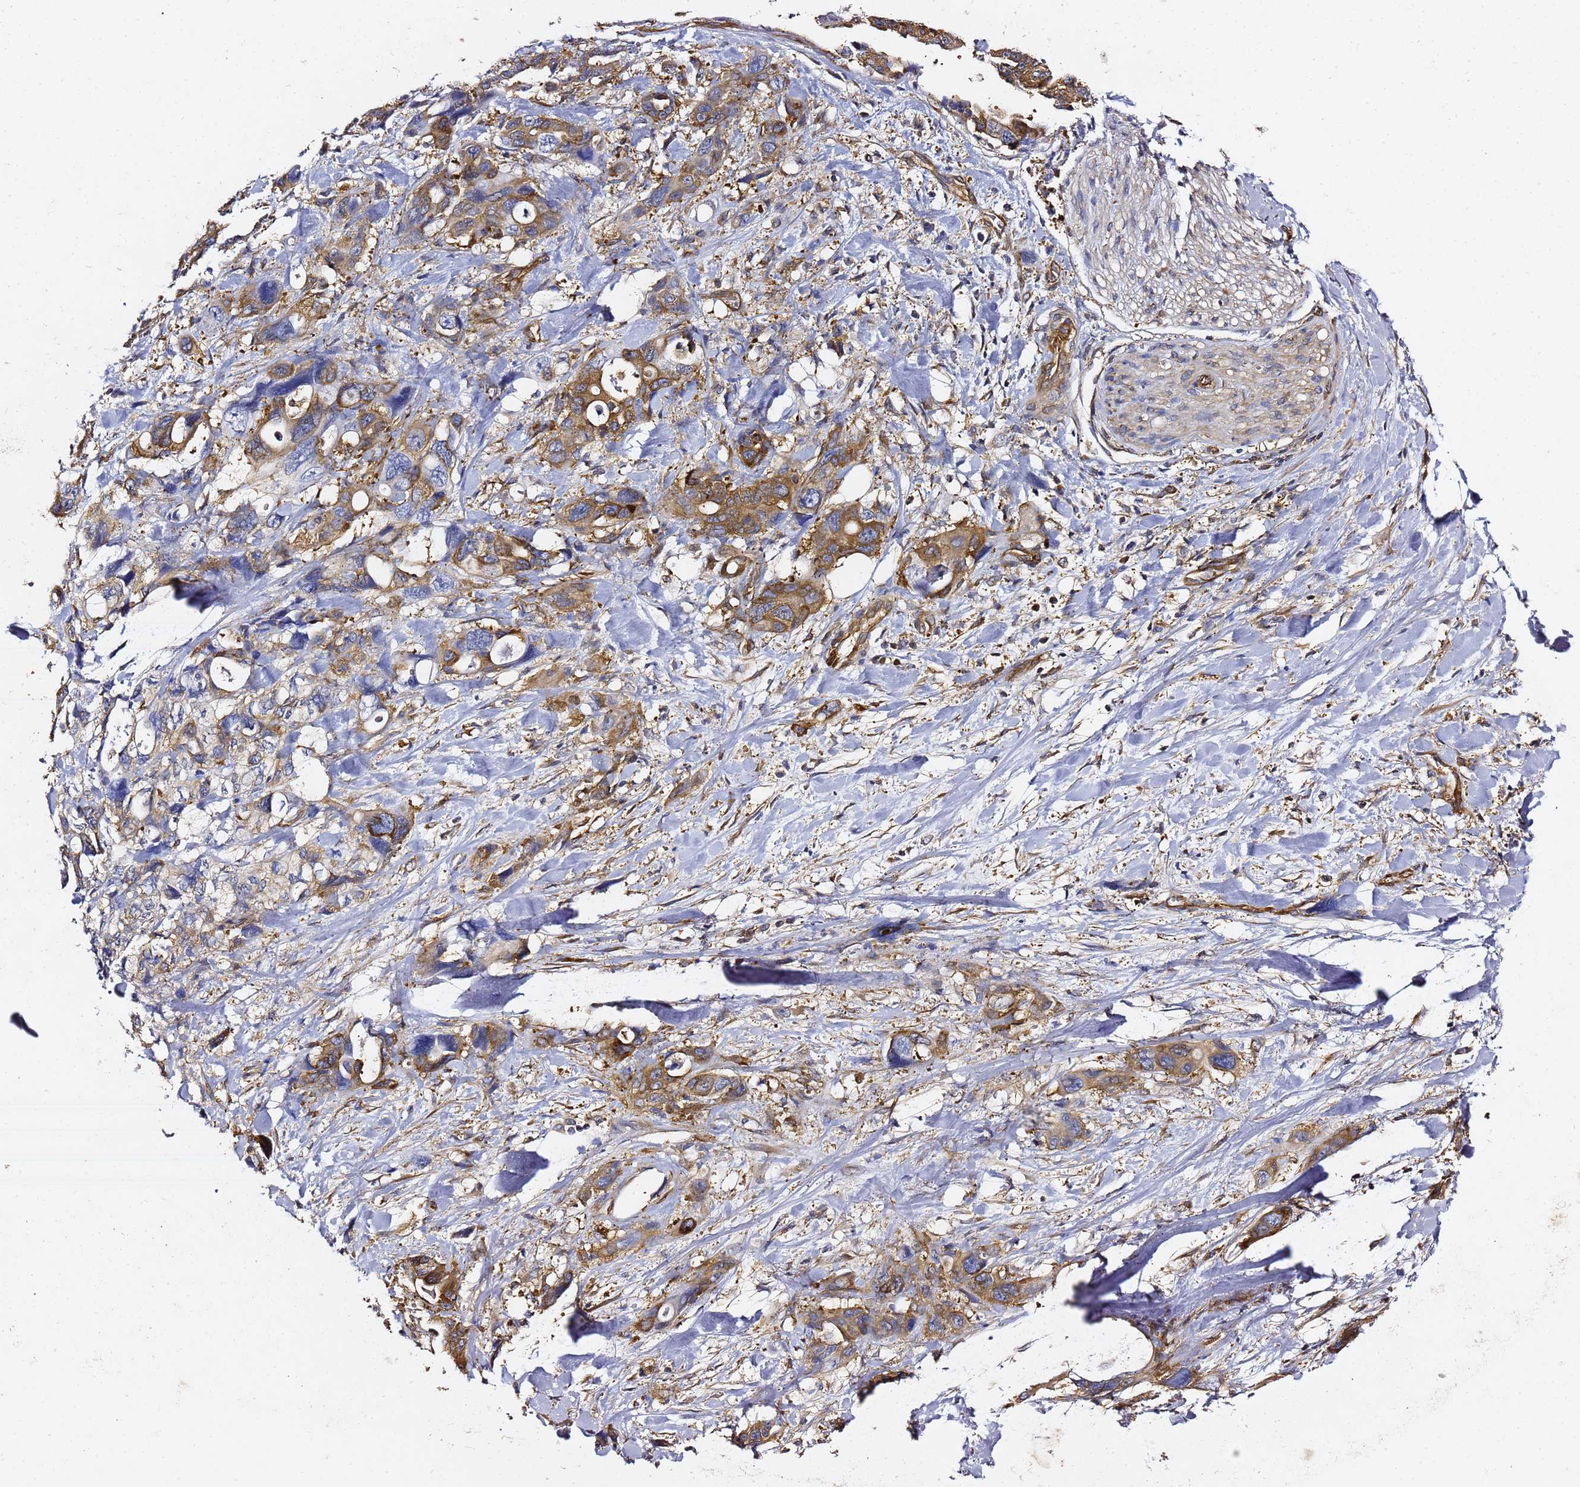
{"staining": {"intensity": "moderate", "quantity": "25%-75%", "location": "cytoplasmic/membranous"}, "tissue": "pancreatic cancer", "cell_type": "Tumor cells", "image_type": "cancer", "snomed": [{"axis": "morphology", "description": "Adenocarcinoma, NOS"}, {"axis": "topography", "description": "Pancreas"}], "caption": "Tumor cells show medium levels of moderate cytoplasmic/membranous expression in about 25%-75% of cells in human pancreatic cancer.", "gene": "TPST1", "patient": {"sex": "male", "age": 46}}